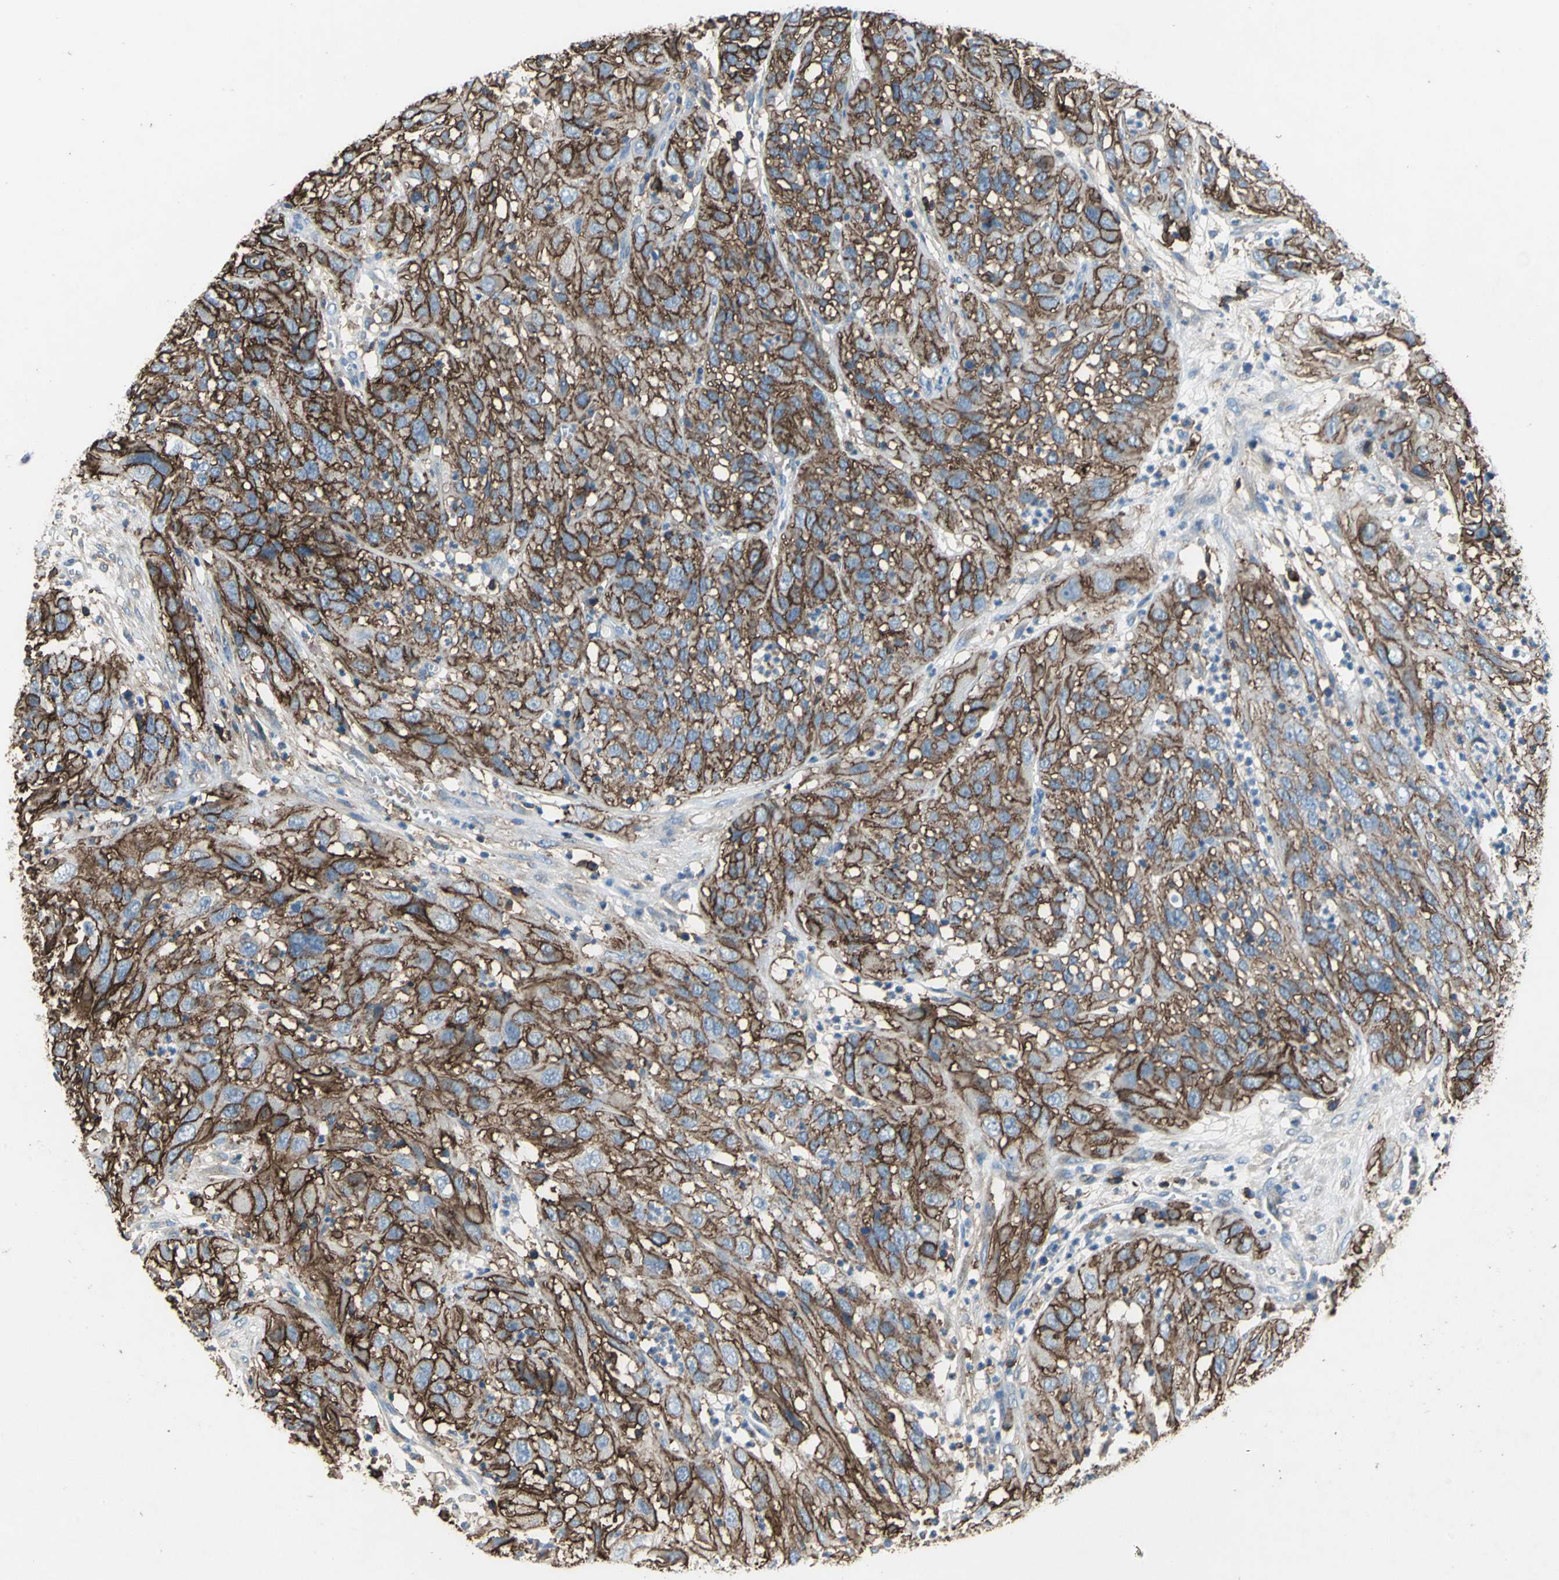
{"staining": {"intensity": "strong", "quantity": ">75%", "location": "cytoplasmic/membranous"}, "tissue": "cervical cancer", "cell_type": "Tumor cells", "image_type": "cancer", "snomed": [{"axis": "morphology", "description": "Squamous cell carcinoma, NOS"}, {"axis": "topography", "description": "Cervix"}], "caption": "Tumor cells demonstrate high levels of strong cytoplasmic/membranous expression in approximately >75% of cells in human cervical squamous cell carcinoma. (DAB (3,3'-diaminobenzidine) IHC with brightfield microscopy, high magnification).", "gene": "CD44", "patient": {"sex": "female", "age": 32}}